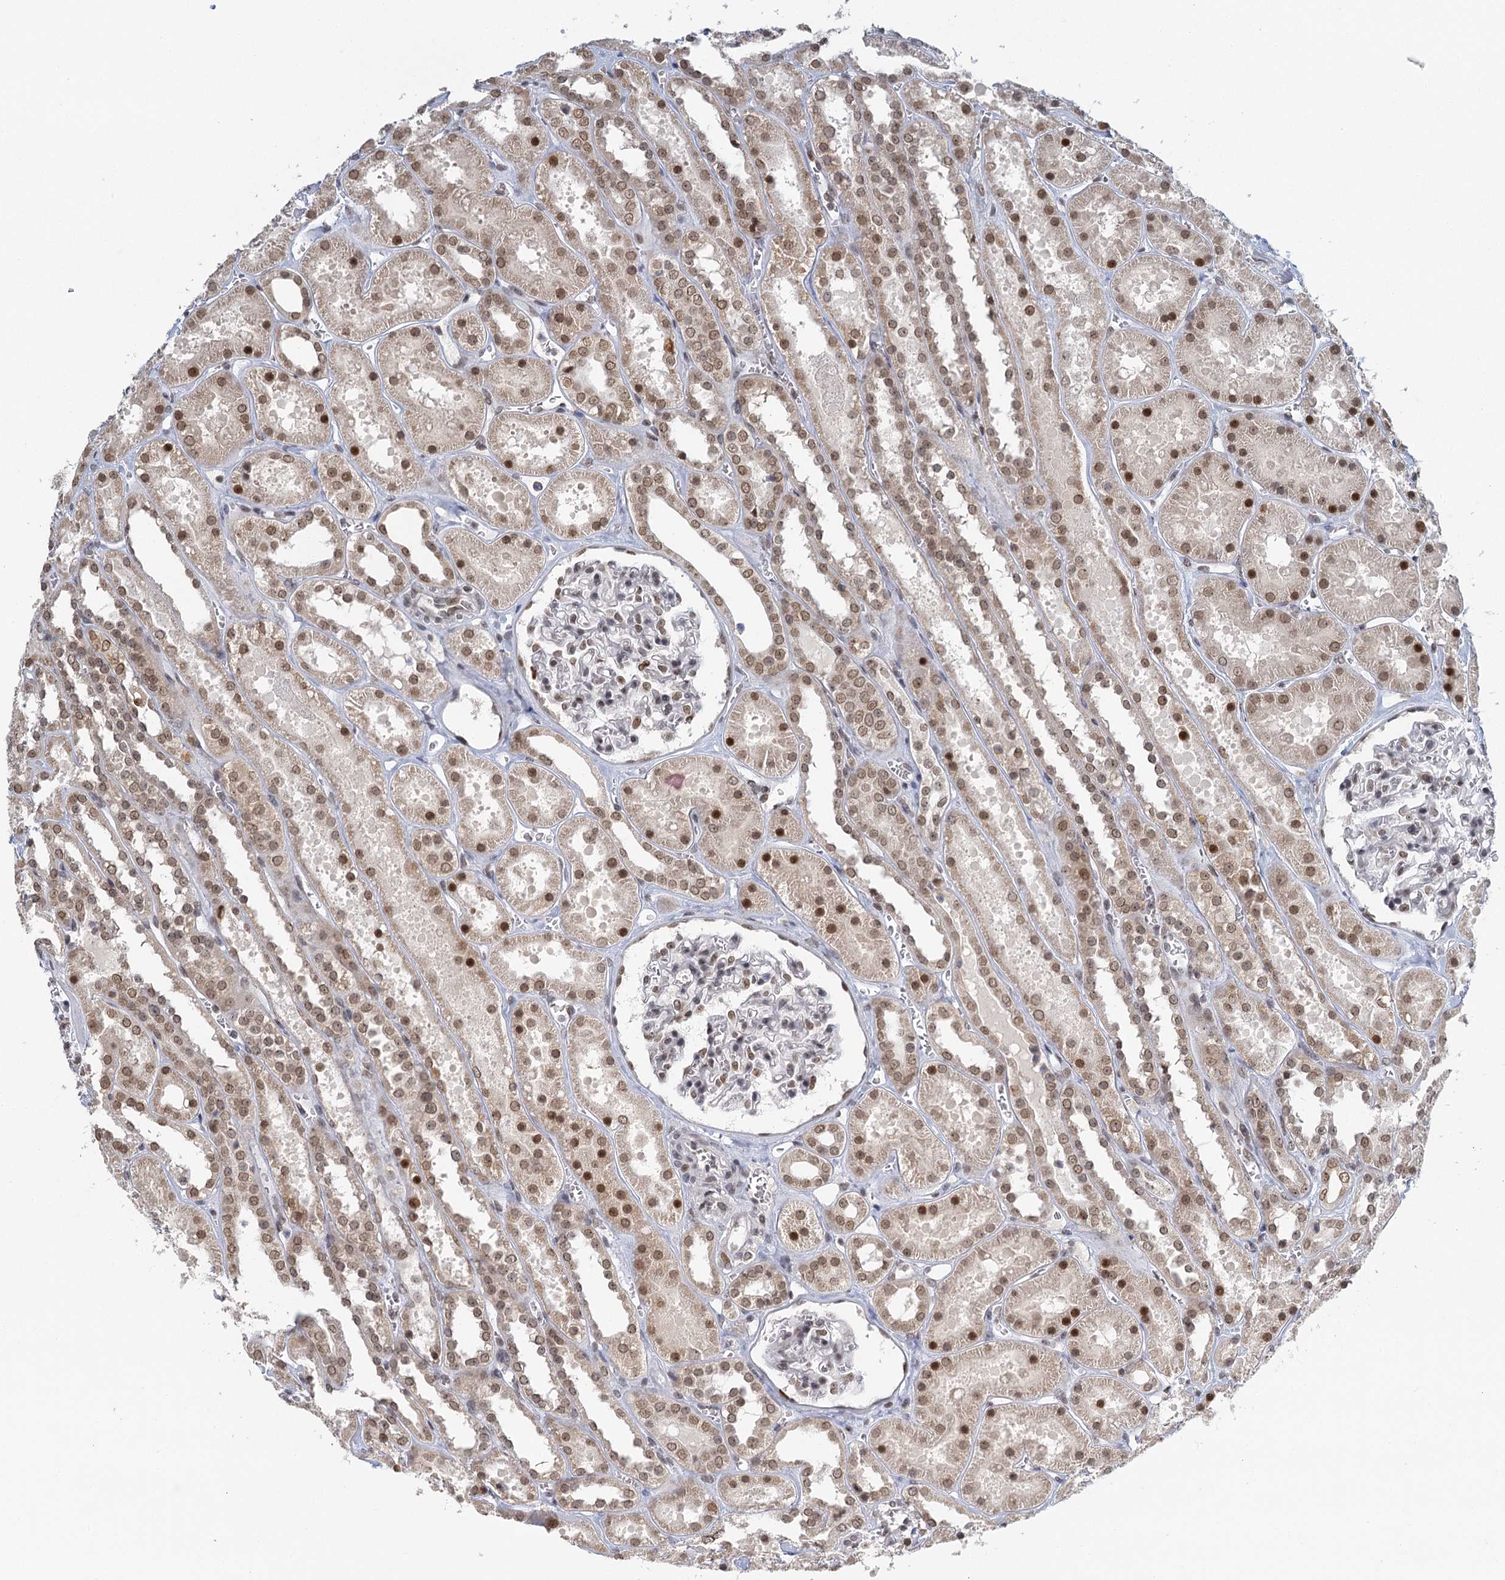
{"staining": {"intensity": "weak", "quantity": "25%-75%", "location": "nuclear"}, "tissue": "kidney", "cell_type": "Cells in glomeruli", "image_type": "normal", "snomed": [{"axis": "morphology", "description": "Normal tissue, NOS"}, {"axis": "topography", "description": "Kidney"}], "caption": "High-power microscopy captured an IHC image of normal kidney, revealing weak nuclear positivity in approximately 25%-75% of cells in glomeruli.", "gene": "TREX1", "patient": {"sex": "female", "age": 41}}